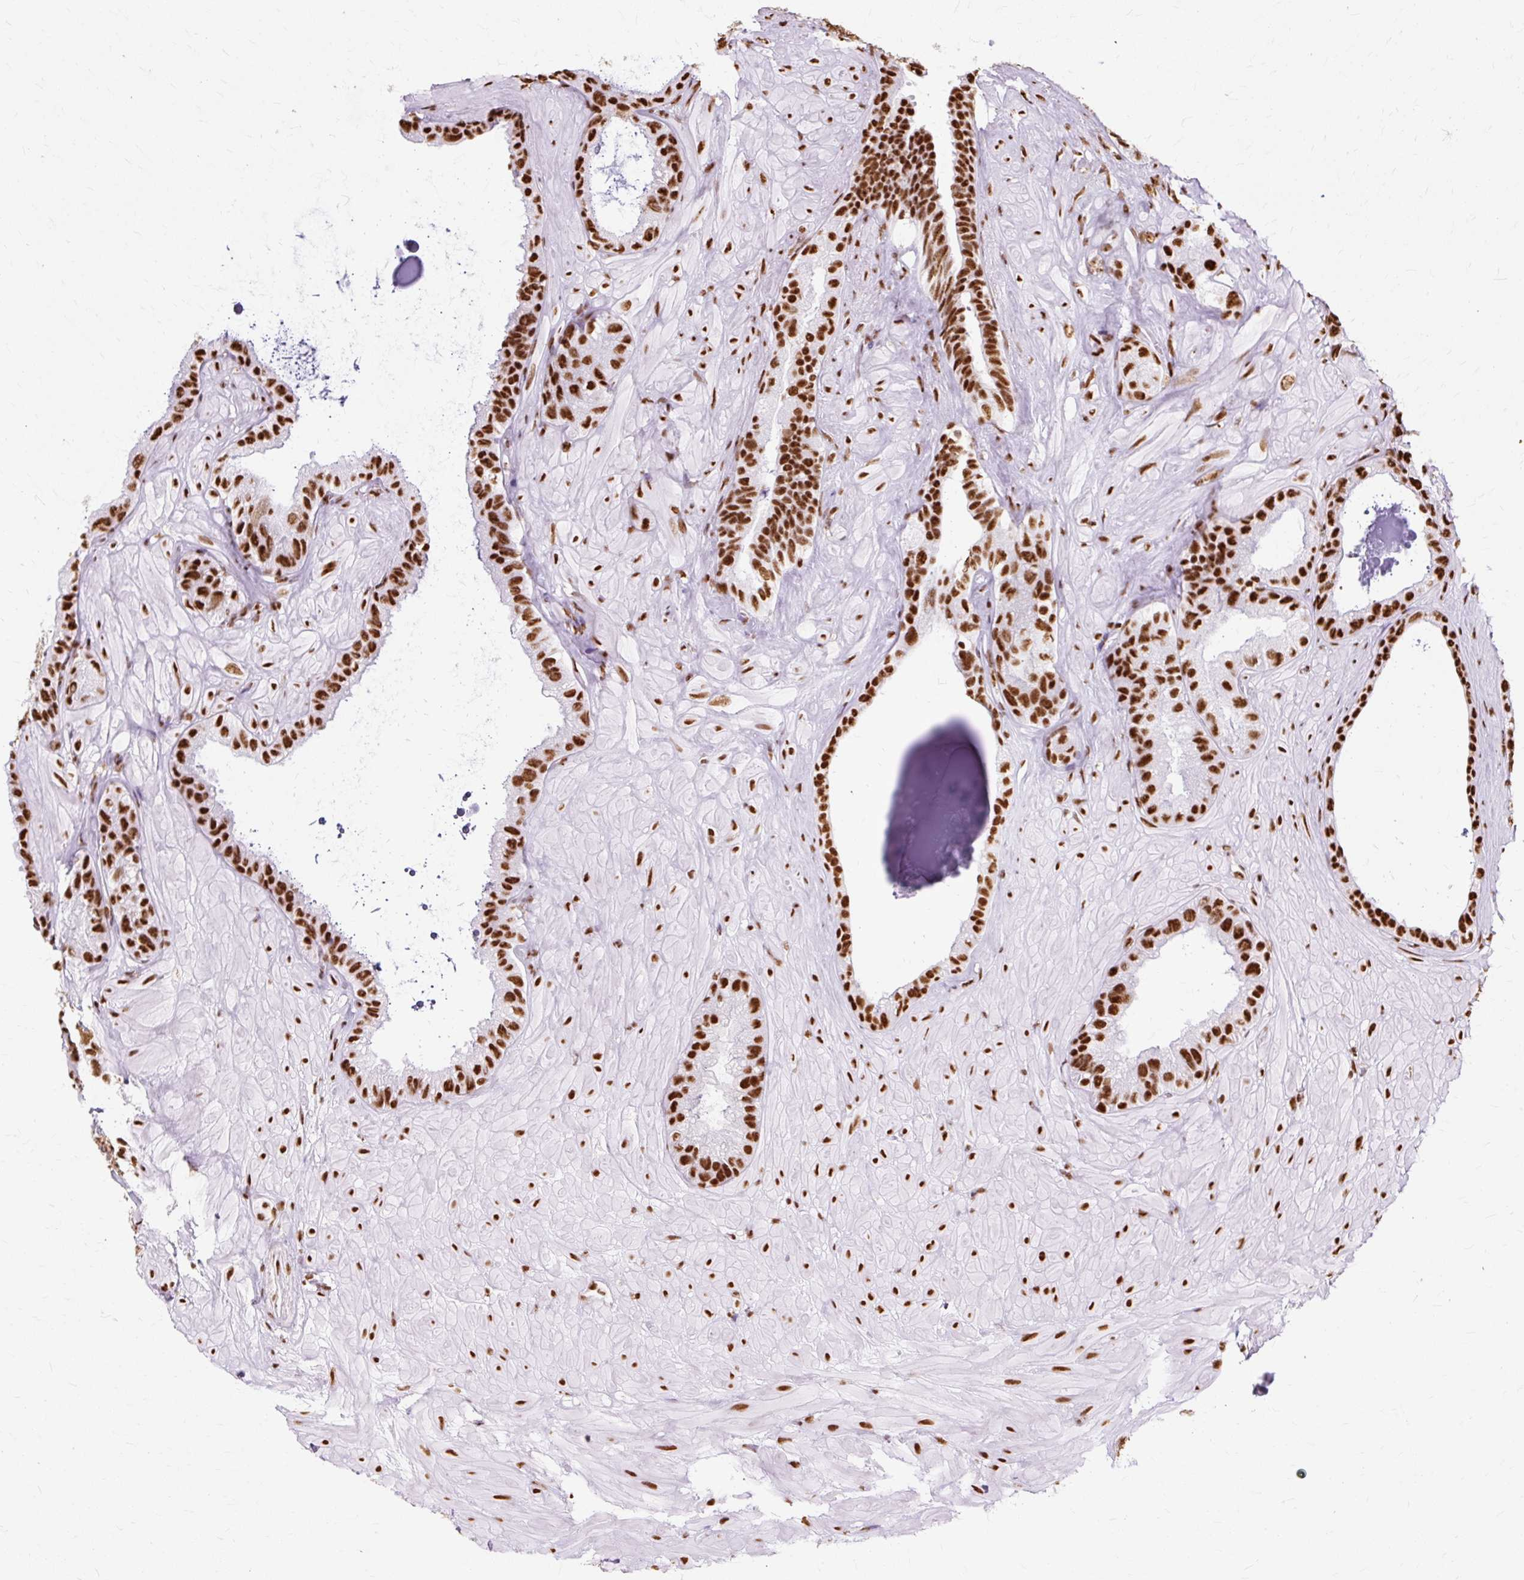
{"staining": {"intensity": "strong", "quantity": ">75%", "location": "nuclear"}, "tissue": "seminal vesicle", "cell_type": "Glandular cells", "image_type": "normal", "snomed": [{"axis": "morphology", "description": "Normal tissue, NOS"}, {"axis": "topography", "description": "Seminal veicle"}, {"axis": "topography", "description": "Peripheral nerve tissue"}], "caption": "Strong nuclear positivity for a protein is identified in approximately >75% of glandular cells of benign seminal vesicle using IHC.", "gene": "XRCC6", "patient": {"sex": "male", "age": 76}}